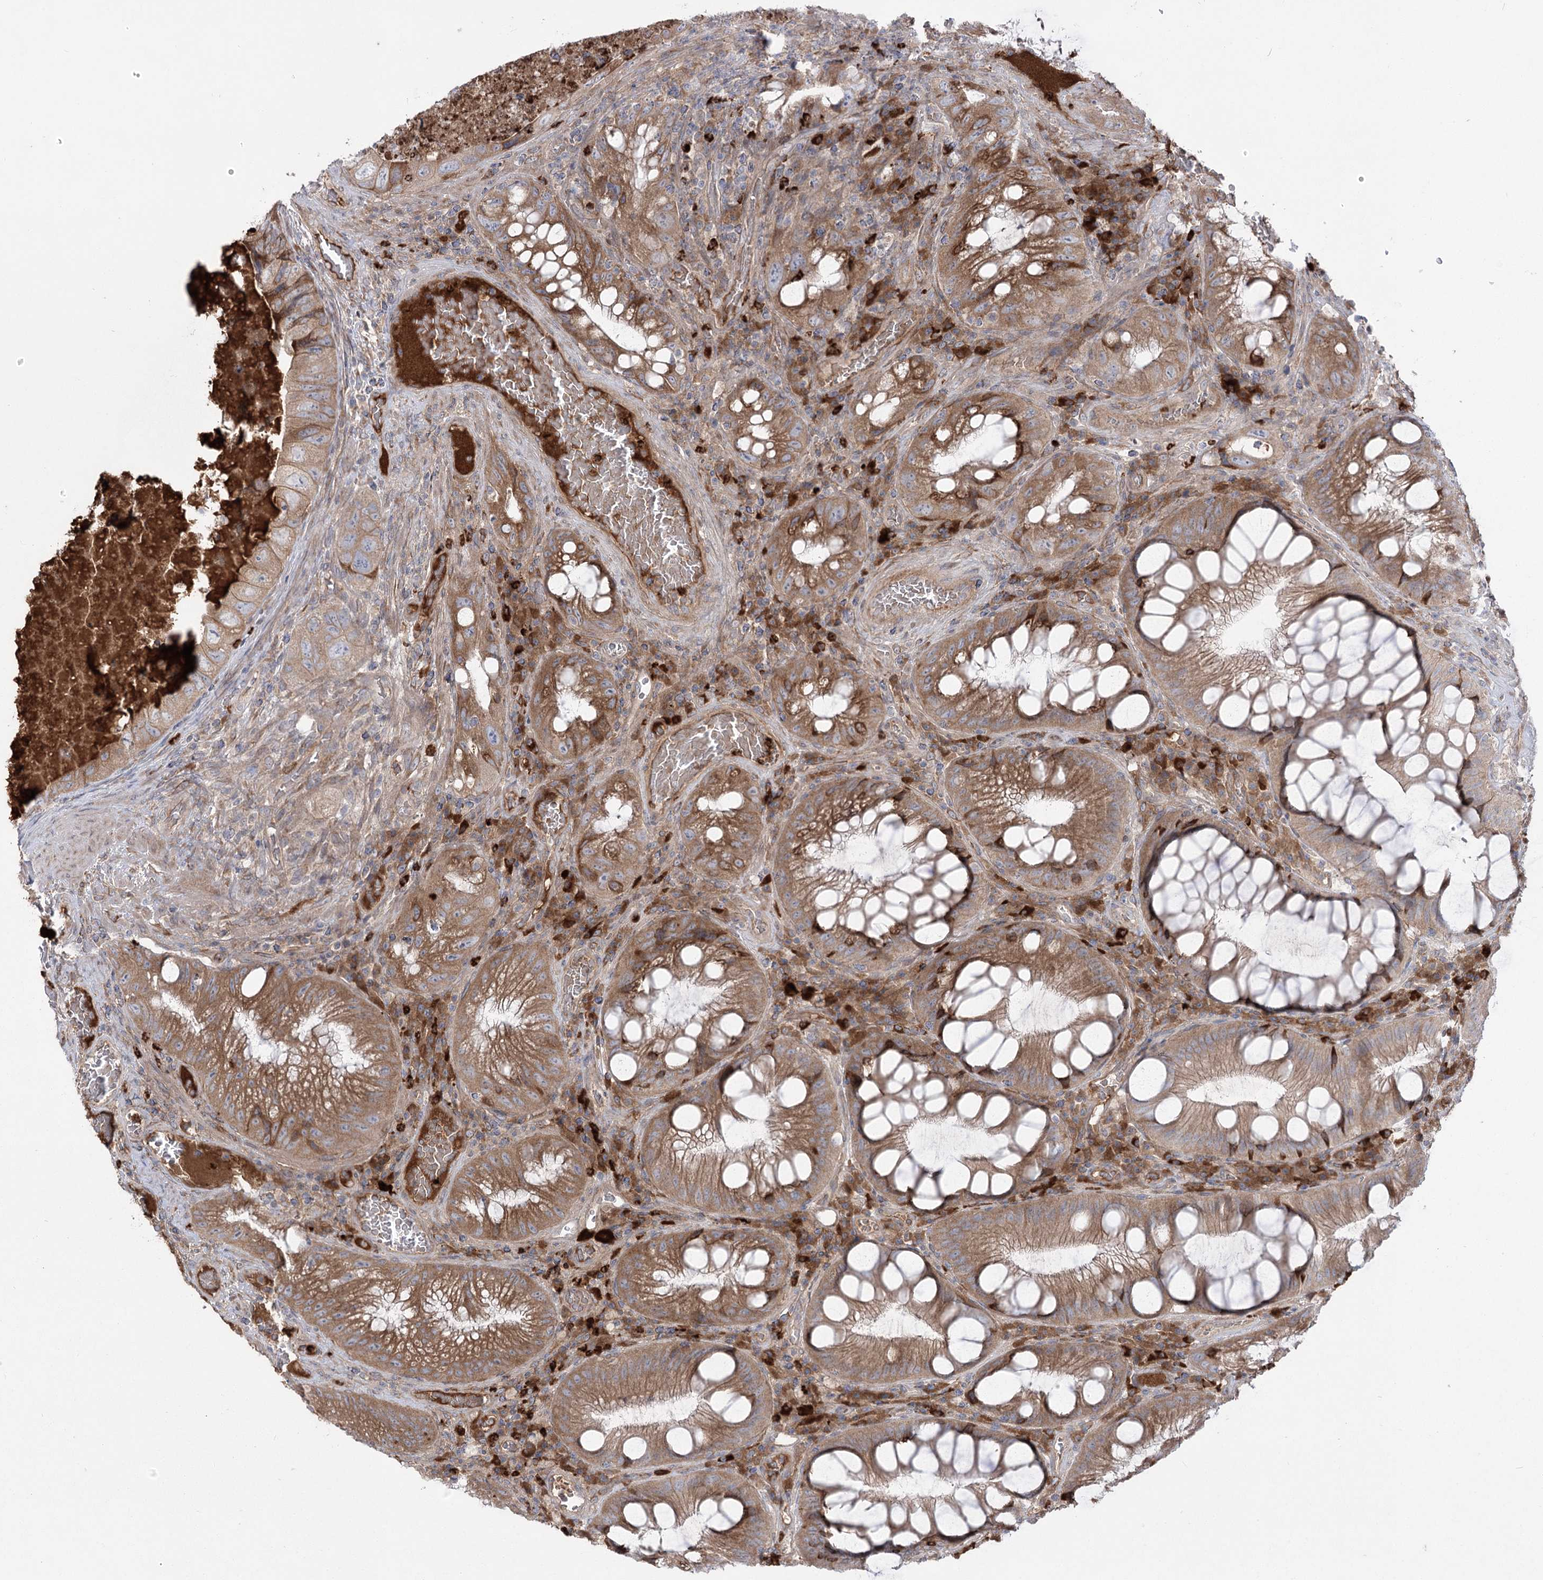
{"staining": {"intensity": "moderate", "quantity": ">75%", "location": "cytoplasmic/membranous"}, "tissue": "colorectal cancer", "cell_type": "Tumor cells", "image_type": "cancer", "snomed": [{"axis": "morphology", "description": "Adenocarcinoma, NOS"}, {"axis": "topography", "description": "Rectum"}], "caption": "Colorectal adenocarcinoma was stained to show a protein in brown. There is medium levels of moderate cytoplasmic/membranous positivity in about >75% of tumor cells.", "gene": "PLEKHA5", "patient": {"sex": "male", "age": 63}}